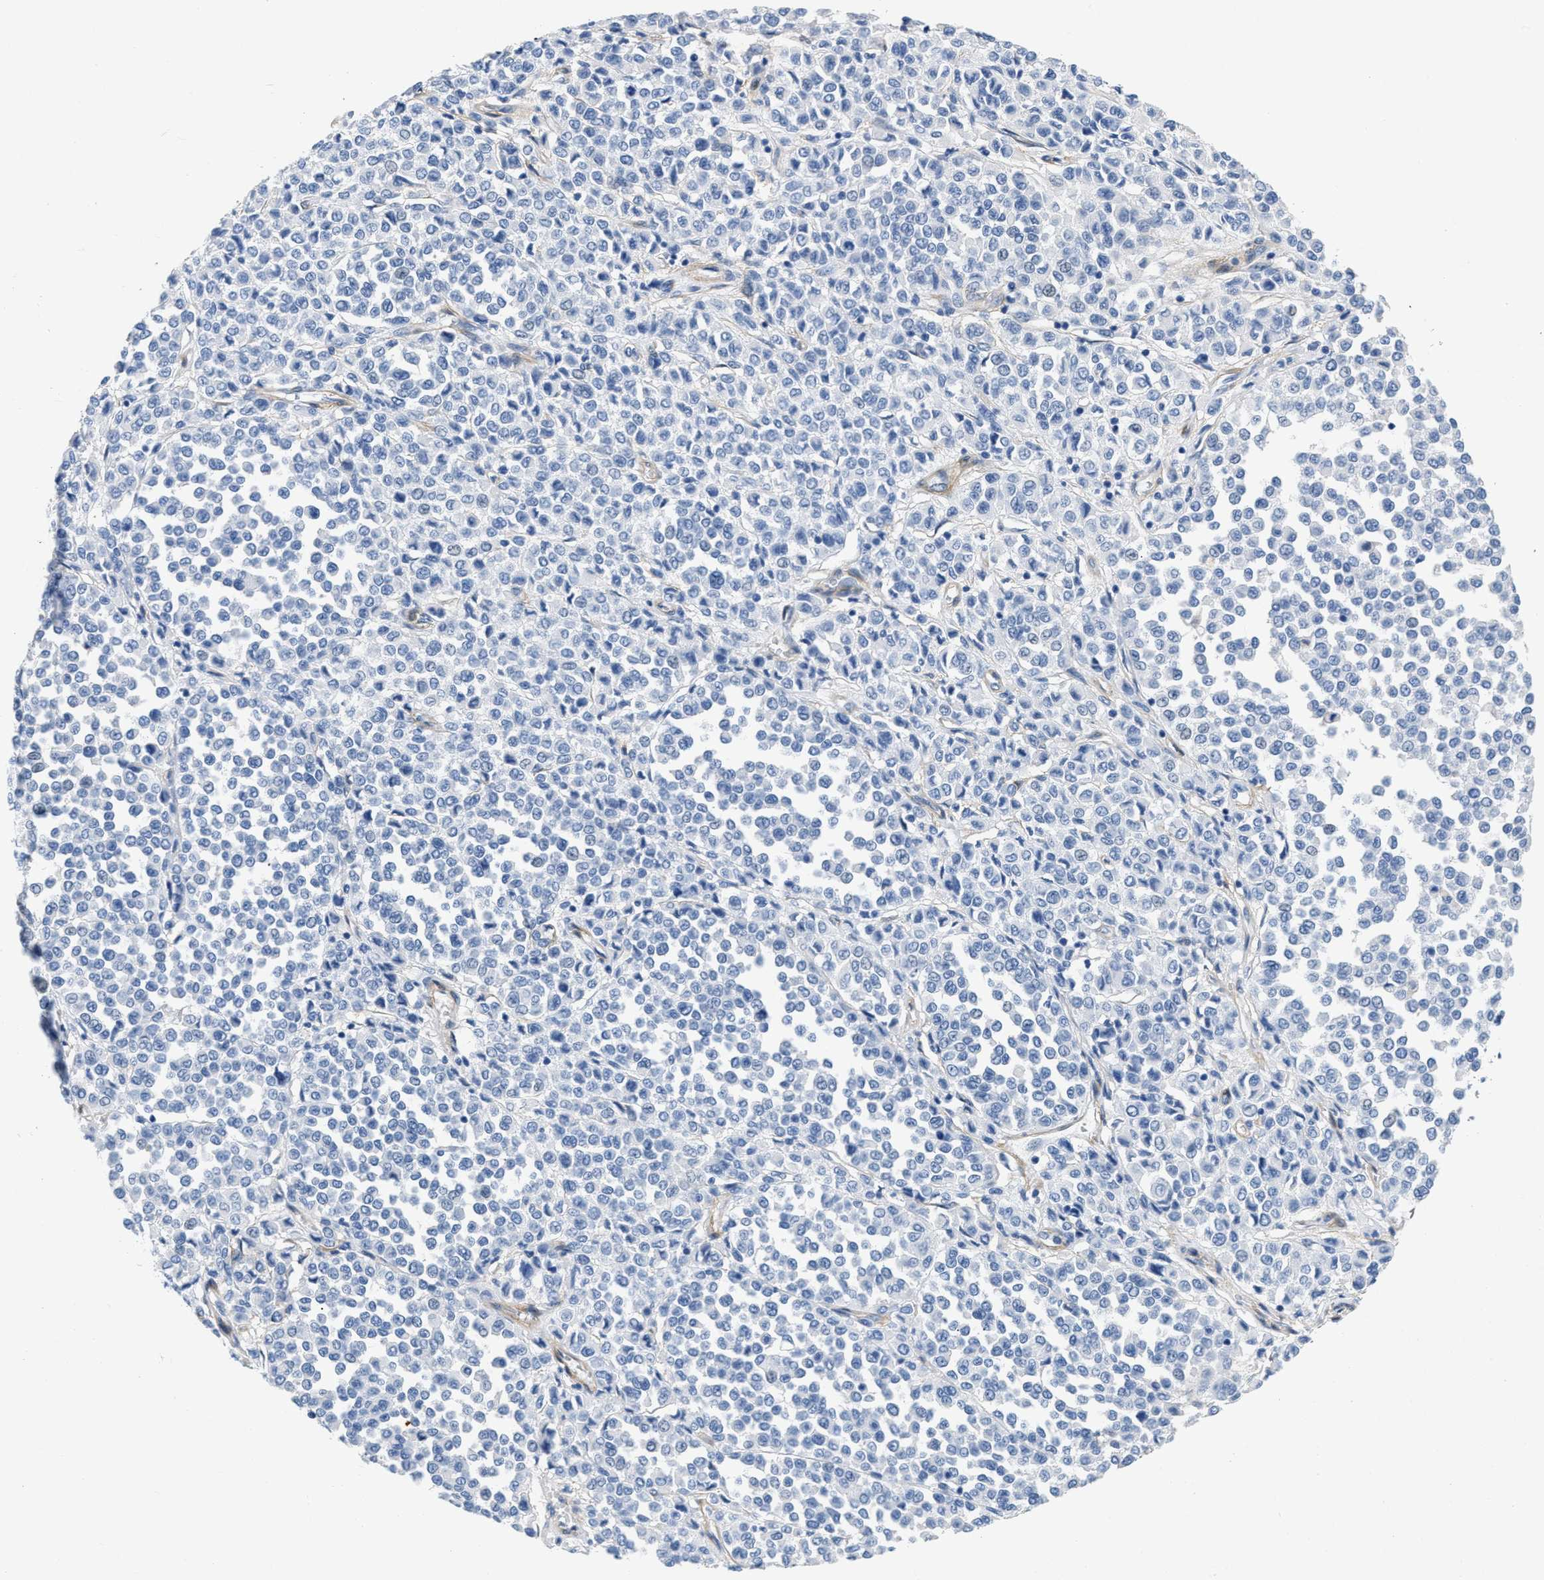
{"staining": {"intensity": "negative", "quantity": "none", "location": "none"}, "tissue": "melanoma", "cell_type": "Tumor cells", "image_type": "cancer", "snomed": [{"axis": "morphology", "description": "Malignant melanoma, Metastatic site"}, {"axis": "topography", "description": "Pancreas"}], "caption": "Tumor cells are negative for protein expression in human melanoma.", "gene": "PDGFRB", "patient": {"sex": "female", "age": 30}}